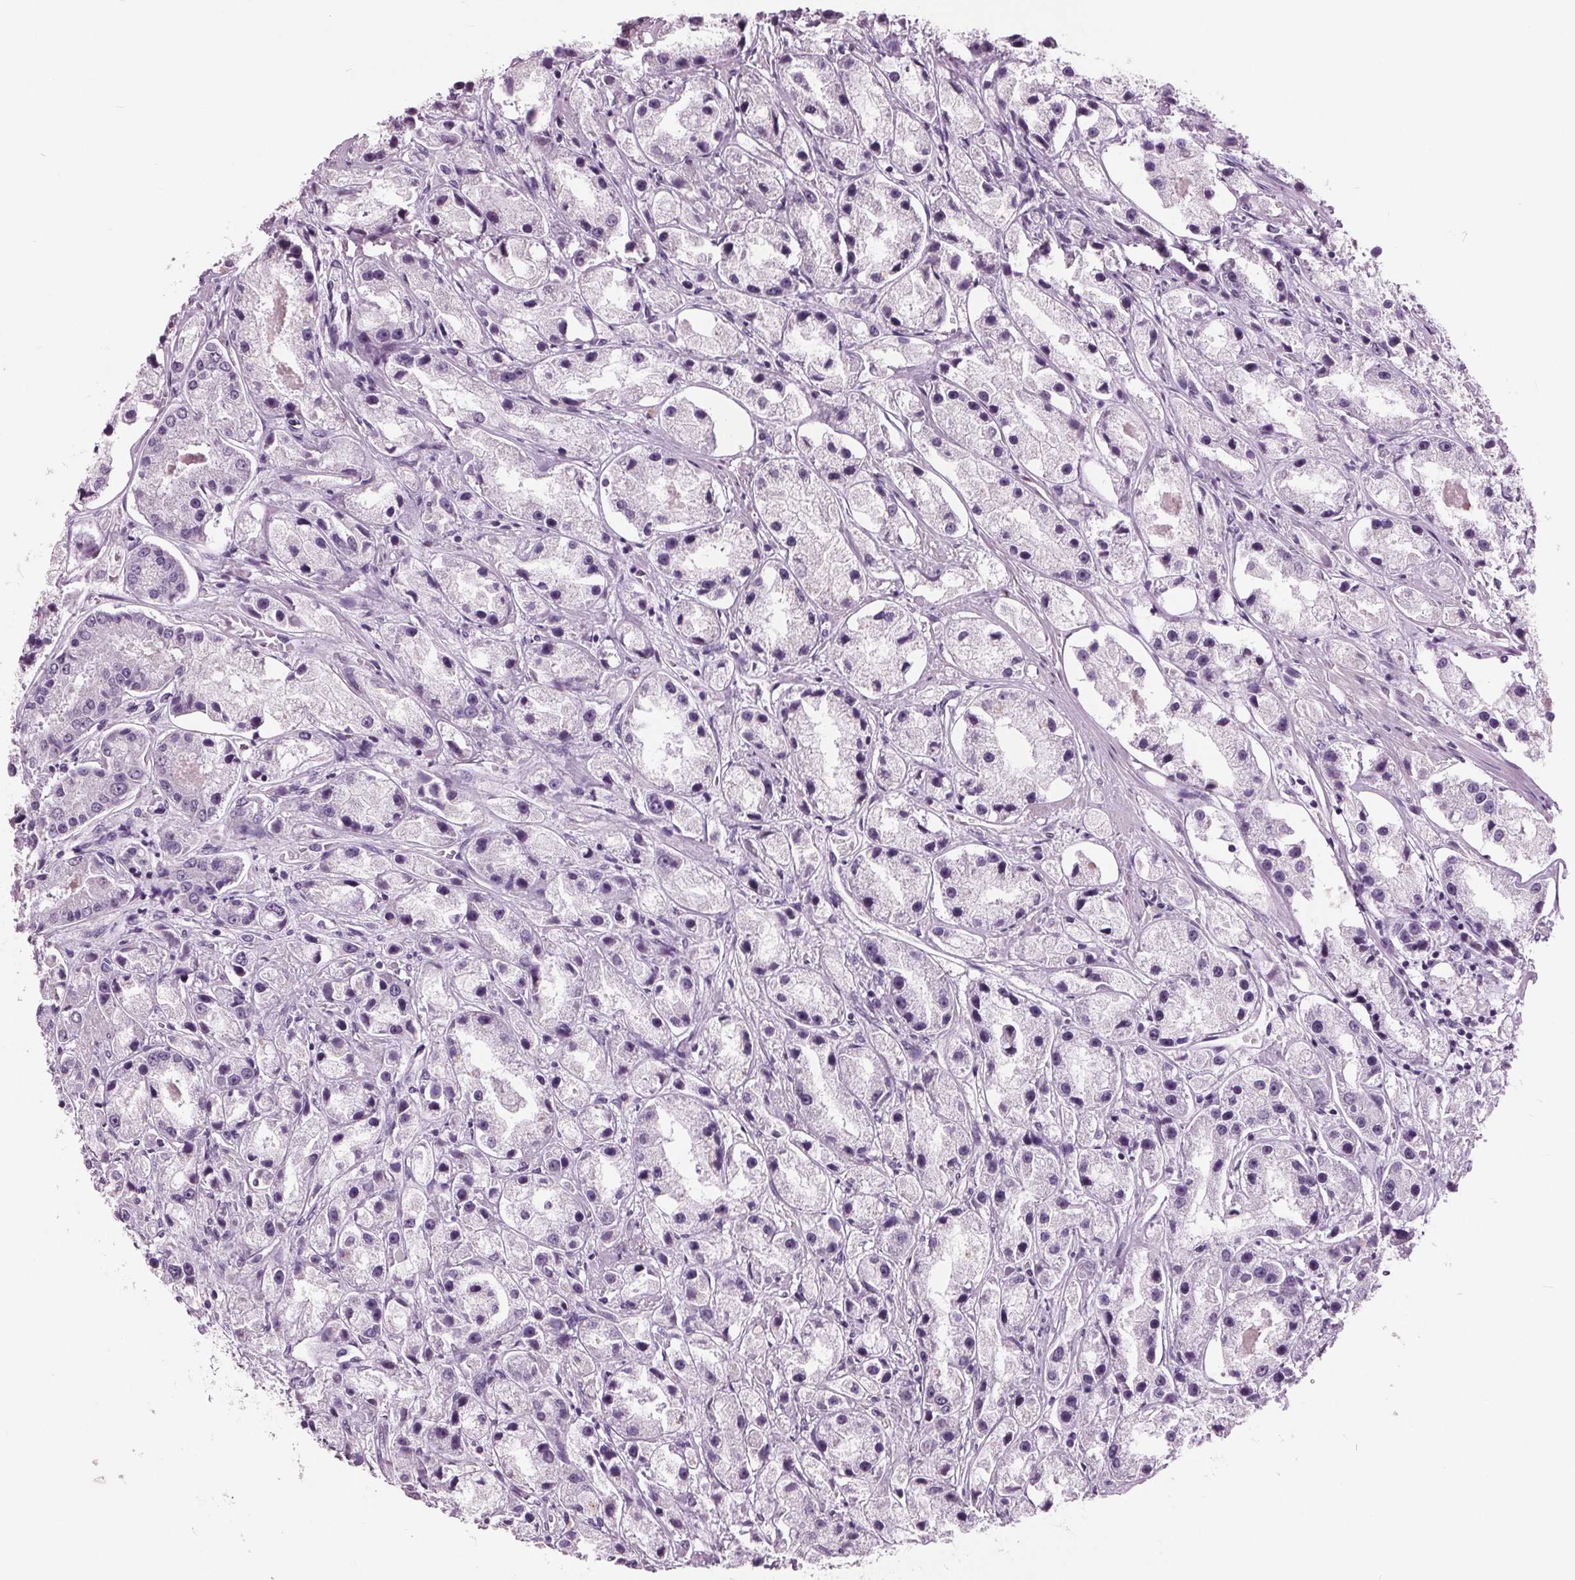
{"staining": {"intensity": "negative", "quantity": "none", "location": "none"}, "tissue": "prostate cancer", "cell_type": "Tumor cells", "image_type": "cancer", "snomed": [{"axis": "morphology", "description": "Adenocarcinoma, High grade"}, {"axis": "topography", "description": "Prostate"}], "caption": "High magnification brightfield microscopy of prostate high-grade adenocarcinoma stained with DAB (3,3'-diaminobenzidine) (brown) and counterstained with hematoxylin (blue): tumor cells show no significant expression.", "gene": "AMBP", "patient": {"sex": "male", "age": 67}}